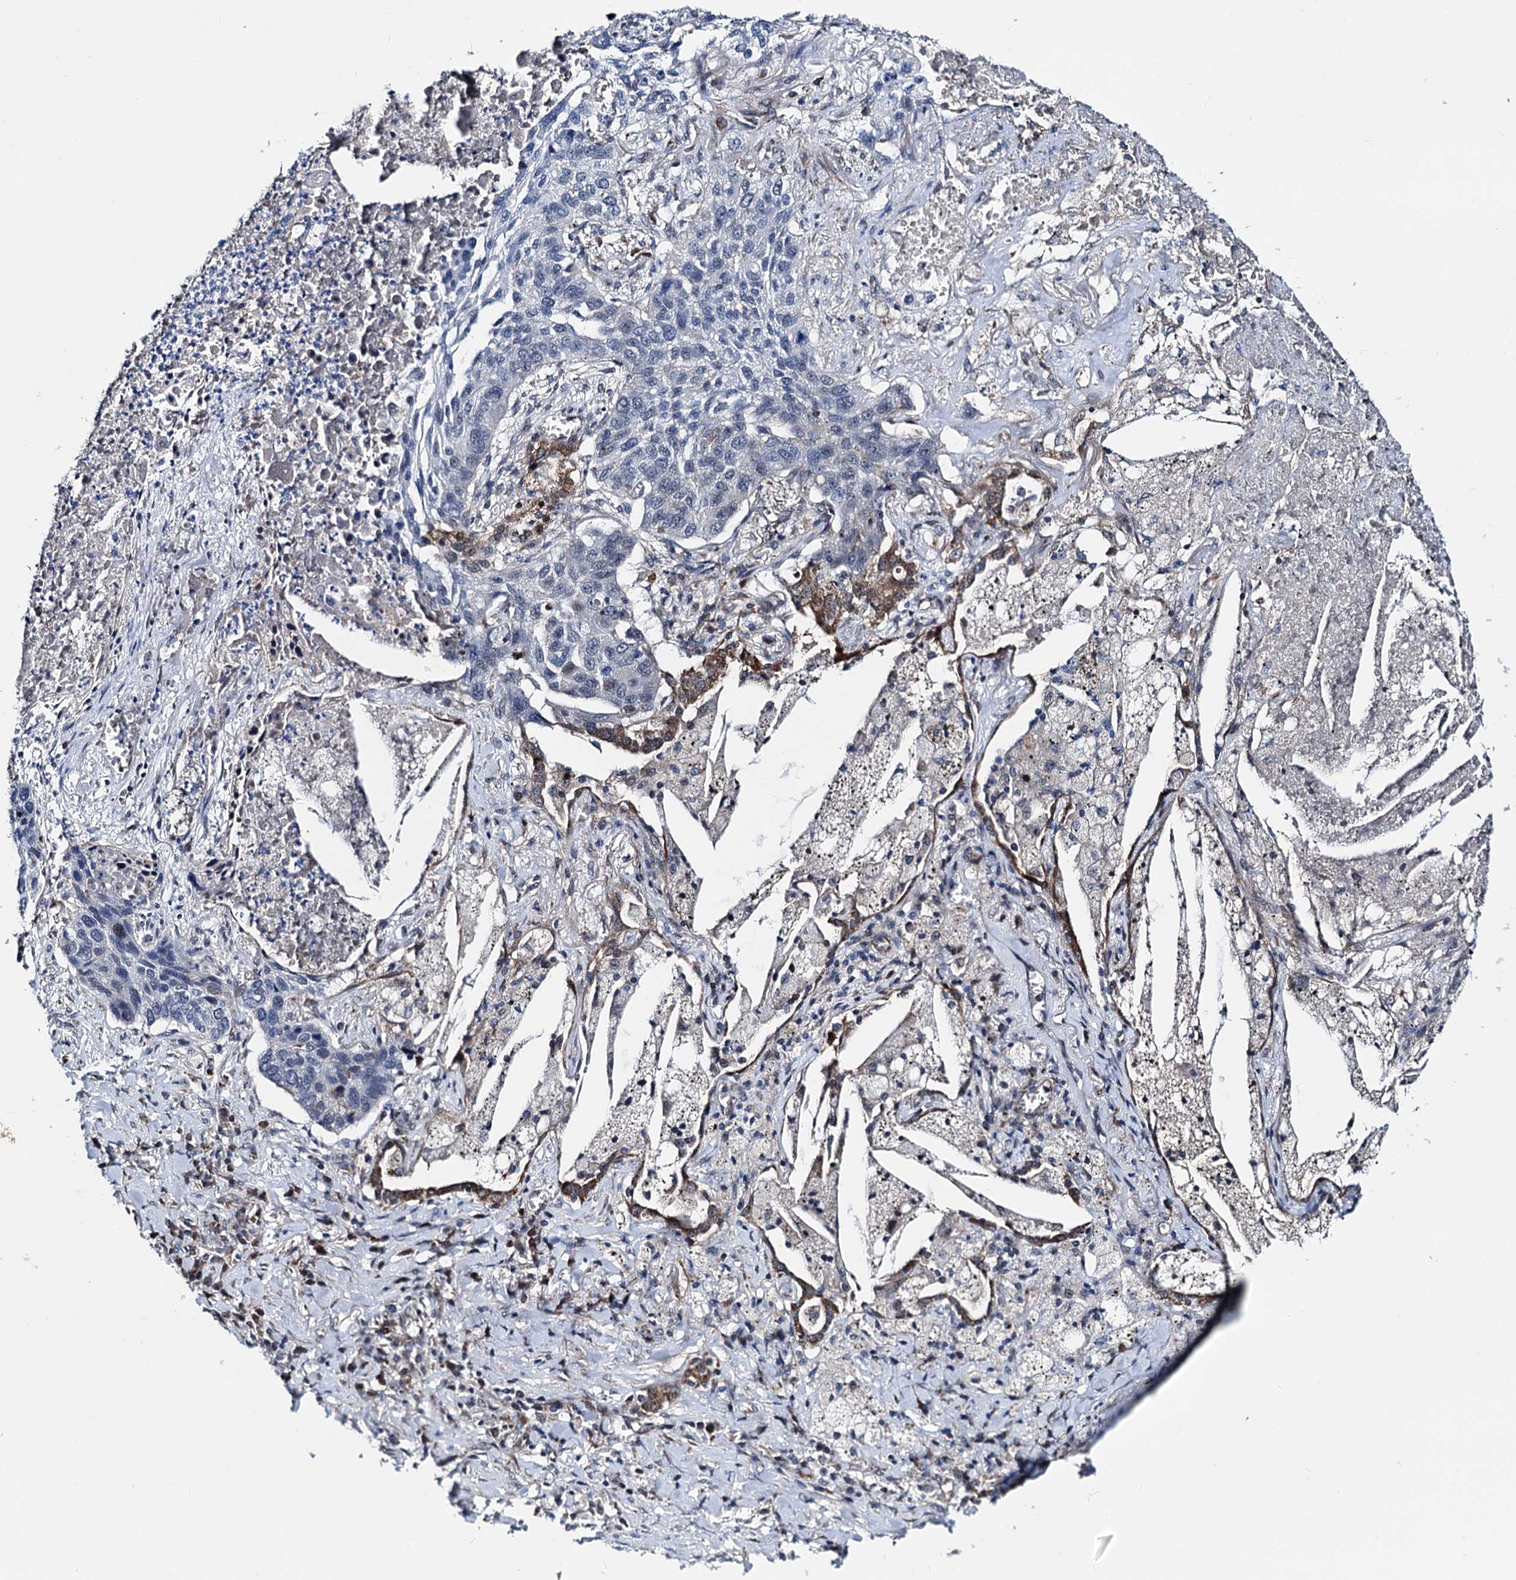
{"staining": {"intensity": "negative", "quantity": "none", "location": "none"}, "tissue": "lung cancer", "cell_type": "Tumor cells", "image_type": "cancer", "snomed": [{"axis": "morphology", "description": "Squamous cell carcinoma, NOS"}, {"axis": "topography", "description": "Lung"}], "caption": "This photomicrograph is of squamous cell carcinoma (lung) stained with immunohistochemistry (IHC) to label a protein in brown with the nuclei are counter-stained blue. There is no expression in tumor cells. The staining is performed using DAB (3,3'-diaminobenzidine) brown chromogen with nuclei counter-stained in using hematoxylin.", "gene": "COA4", "patient": {"sex": "female", "age": 63}}